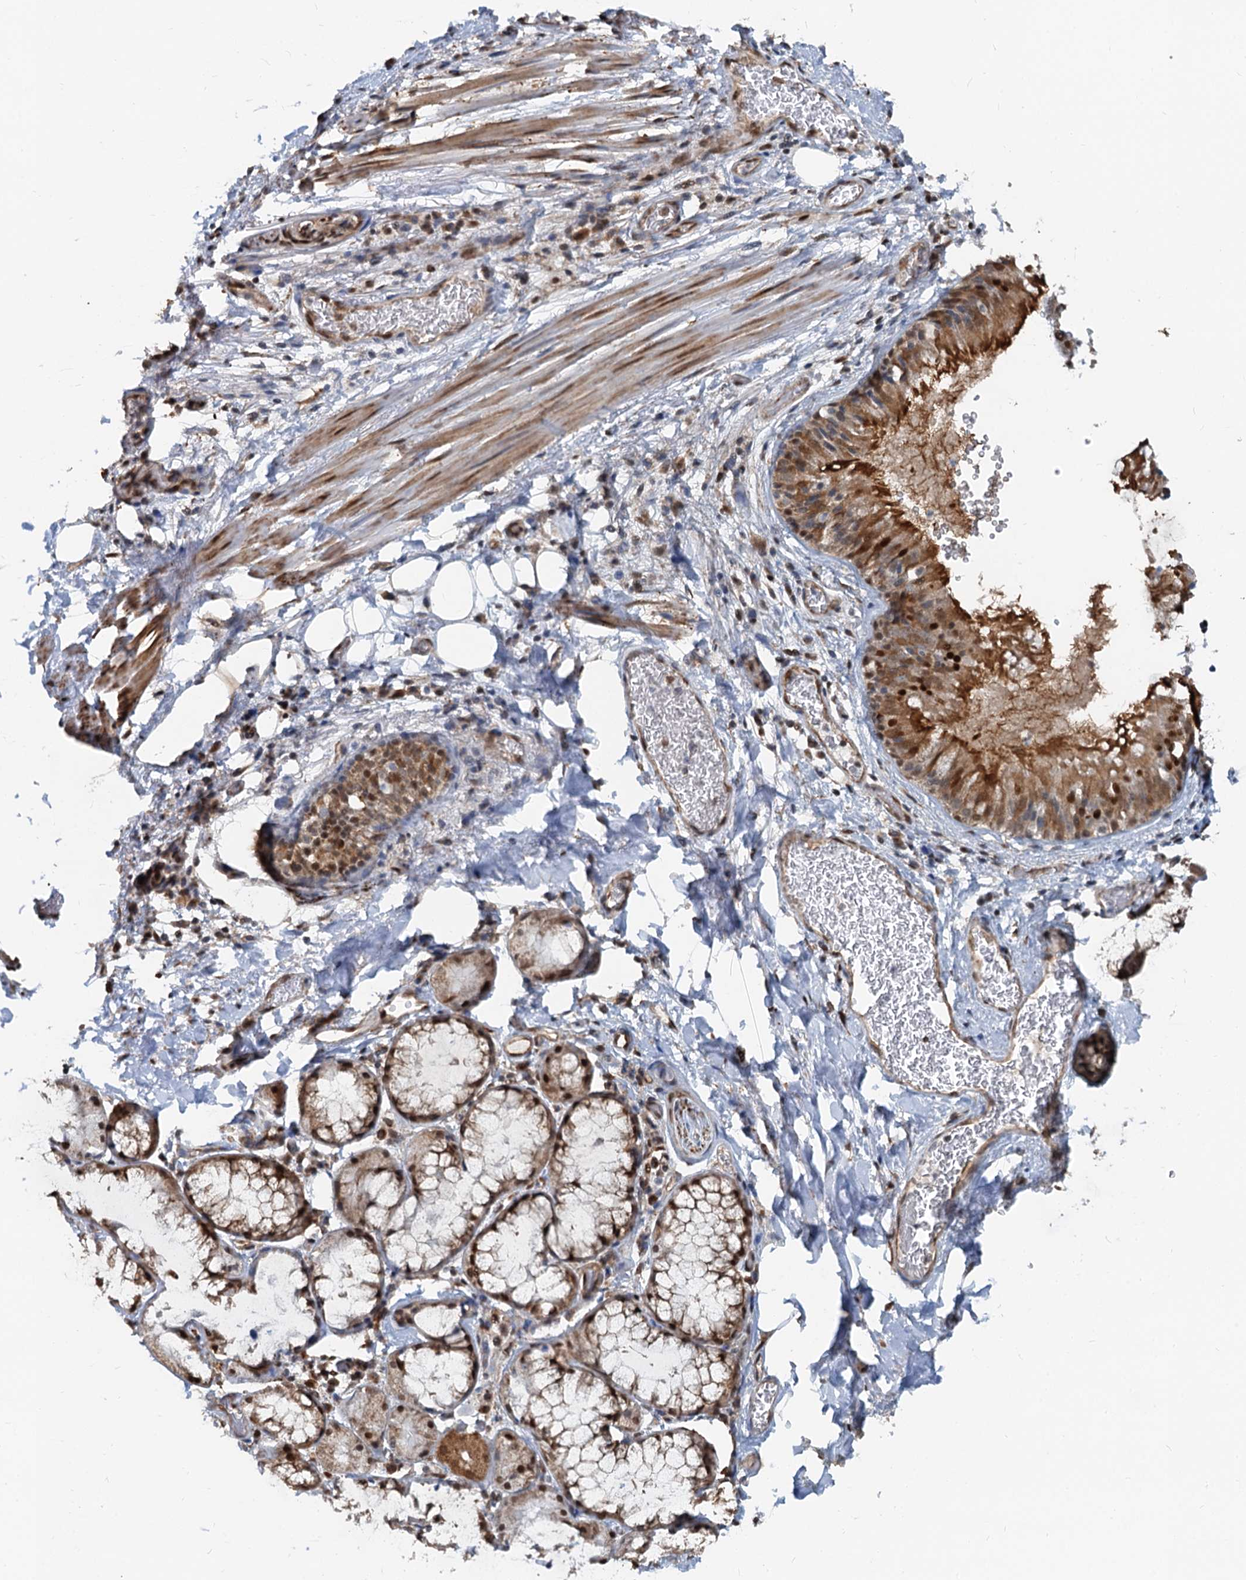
{"staining": {"intensity": "strong", "quantity": ">75%", "location": "nuclear"}, "tissue": "adipose tissue", "cell_type": "Adipocytes", "image_type": "normal", "snomed": [{"axis": "morphology", "description": "Normal tissue, NOS"}, {"axis": "topography", "description": "Lymph node"}, {"axis": "topography", "description": "Cartilage tissue"}, {"axis": "topography", "description": "Bronchus"}], "caption": "DAB immunohistochemical staining of benign adipose tissue reveals strong nuclear protein expression in approximately >75% of adipocytes. (brown staining indicates protein expression, while blue staining denotes nuclei).", "gene": "CFDP1", "patient": {"sex": "male", "age": 63}}